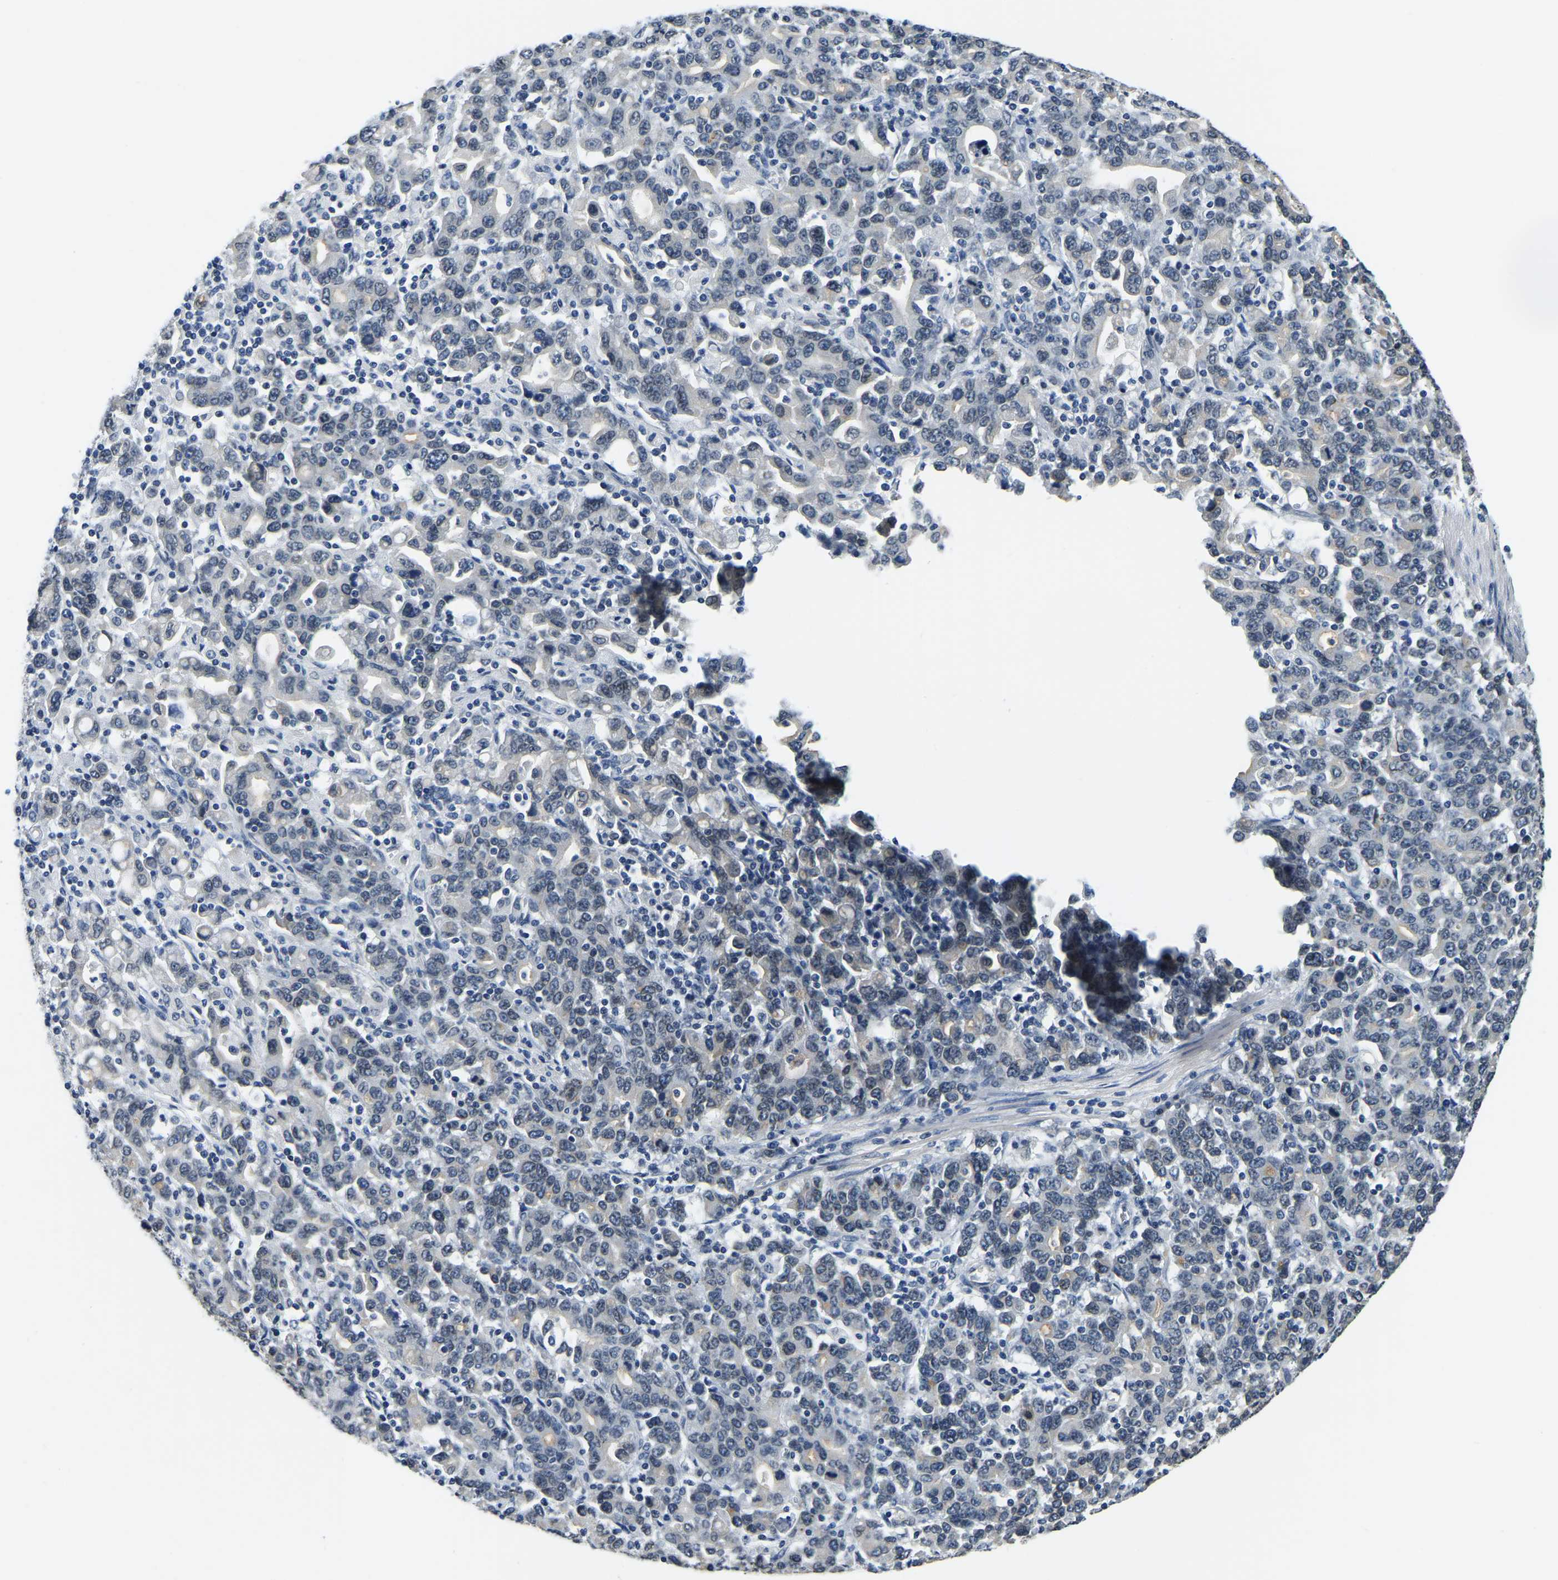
{"staining": {"intensity": "negative", "quantity": "none", "location": "none"}, "tissue": "stomach cancer", "cell_type": "Tumor cells", "image_type": "cancer", "snomed": [{"axis": "morphology", "description": "Adenocarcinoma, NOS"}, {"axis": "topography", "description": "Stomach, upper"}], "caption": "Immunohistochemical staining of stomach cancer reveals no significant expression in tumor cells. (Immunohistochemistry, brightfield microscopy, high magnification).", "gene": "RANBP2", "patient": {"sex": "male", "age": 69}}